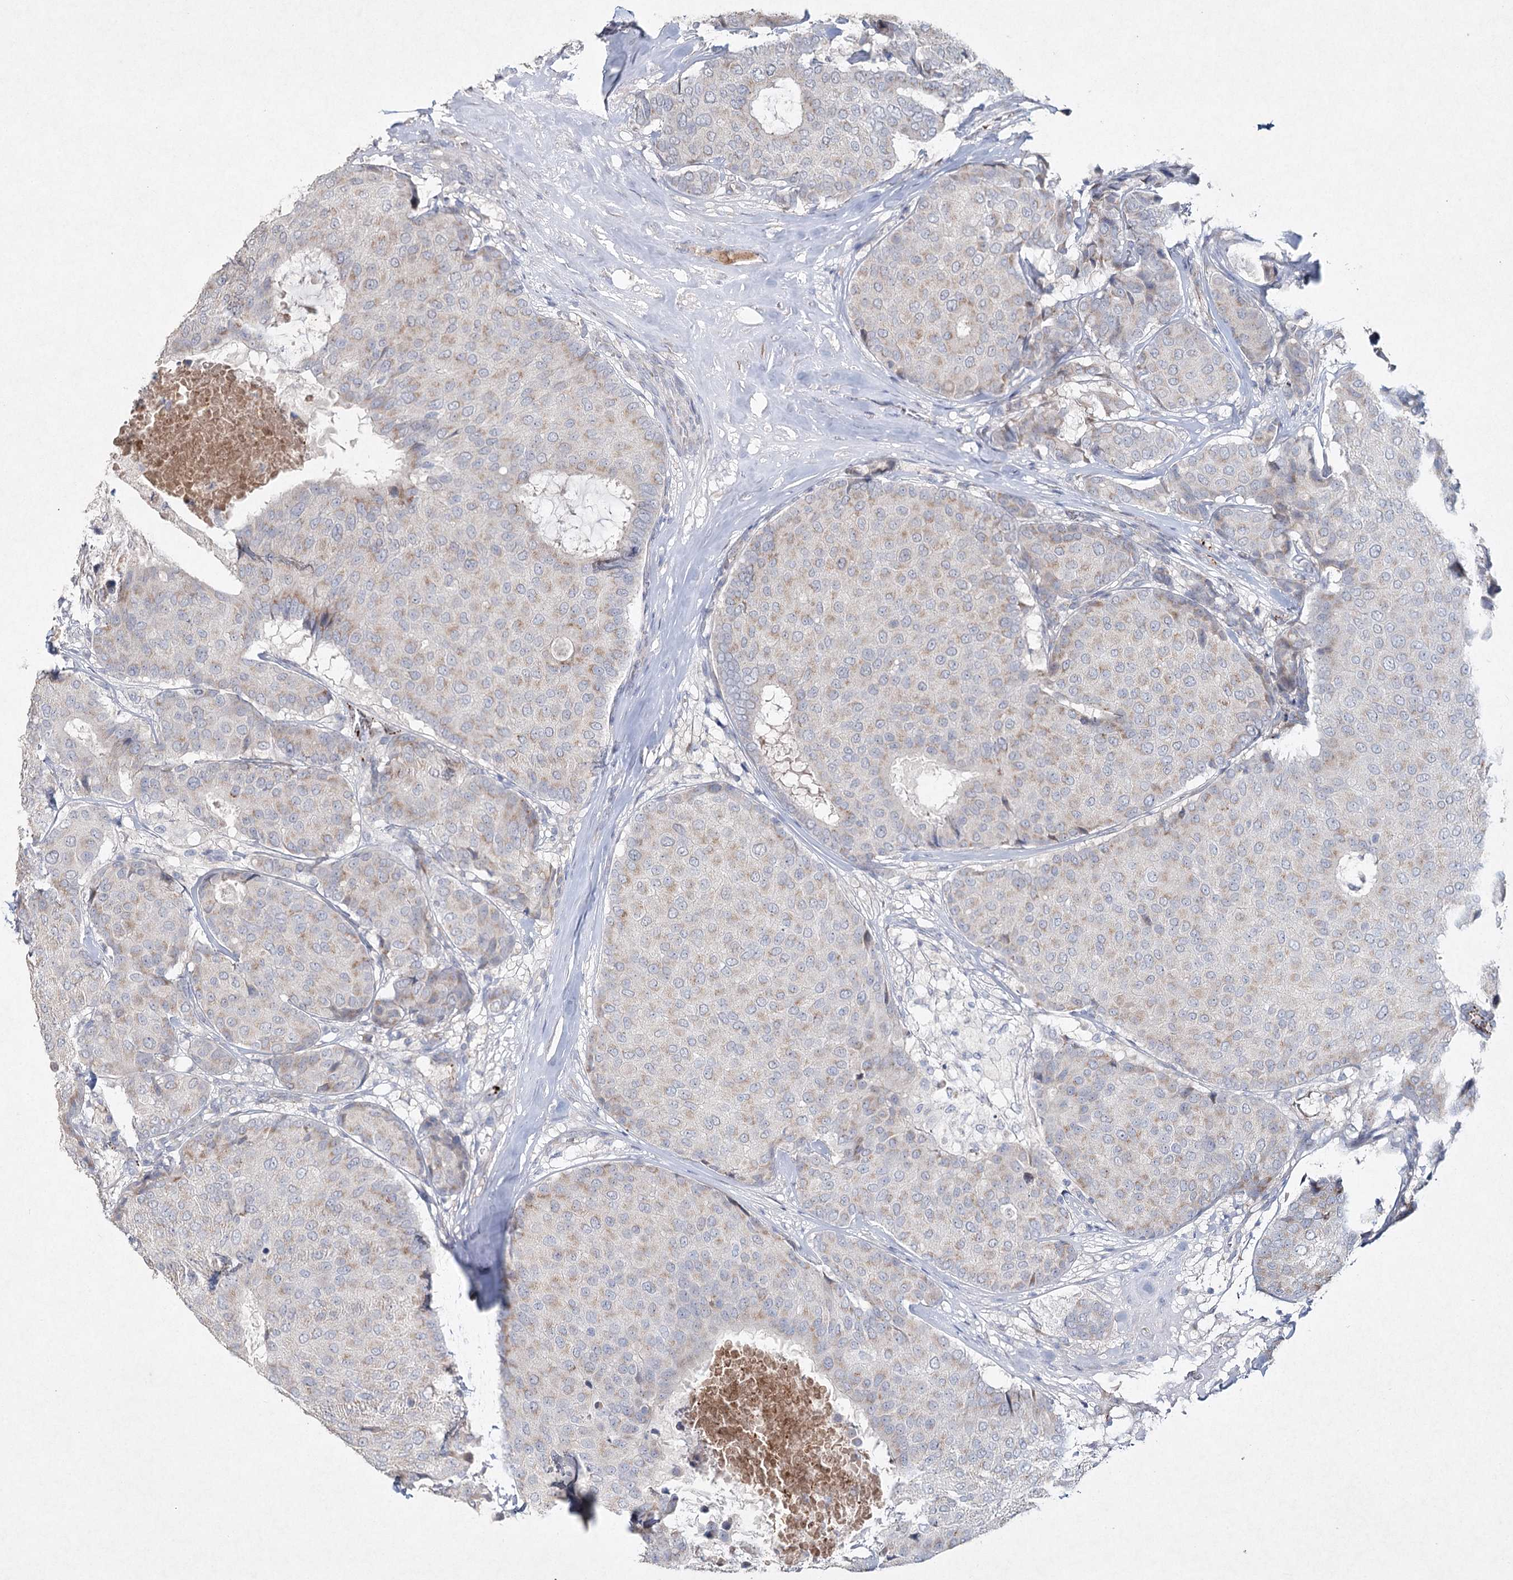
{"staining": {"intensity": "weak", "quantity": "25%-75%", "location": "cytoplasmic/membranous"}, "tissue": "breast cancer", "cell_type": "Tumor cells", "image_type": "cancer", "snomed": [{"axis": "morphology", "description": "Duct carcinoma"}, {"axis": "topography", "description": "Breast"}], "caption": "Tumor cells reveal weak cytoplasmic/membranous staining in approximately 25%-75% of cells in infiltrating ductal carcinoma (breast). Immunohistochemistry stains the protein in brown and the nuclei are stained blue.", "gene": "RFX6", "patient": {"sex": "female", "age": 75}}